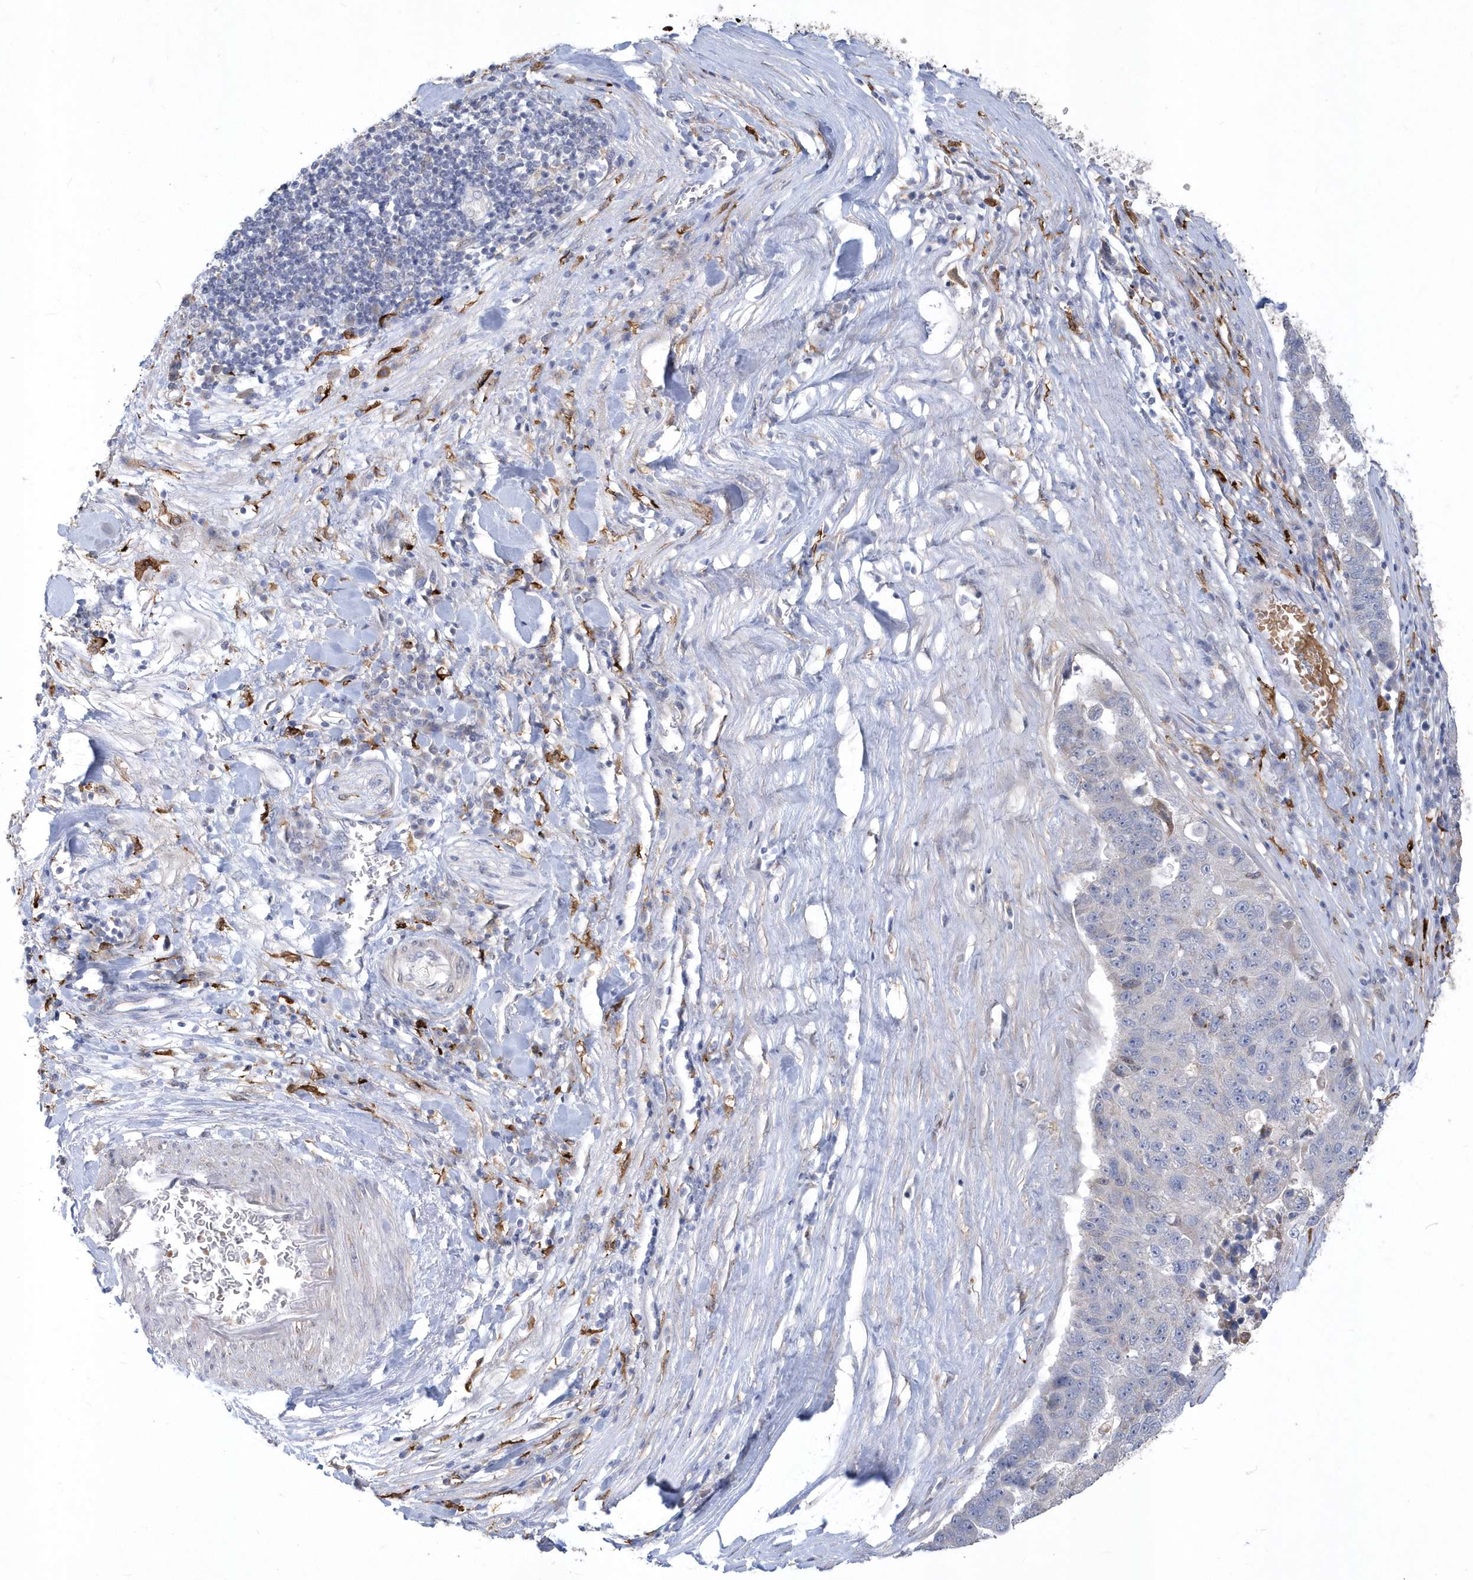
{"staining": {"intensity": "negative", "quantity": "none", "location": "none"}, "tissue": "pancreatic cancer", "cell_type": "Tumor cells", "image_type": "cancer", "snomed": [{"axis": "morphology", "description": "Adenocarcinoma, NOS"}, {"axis": "topography", "description": "Pancreas"}], "caption": "Adenocarcinoma (pancreatic) was stained to show a protein in brown. There is no significant expression in tumor cells.", "gene": "TSPEAR", "patient": {"sex": "female", "age": 61}}